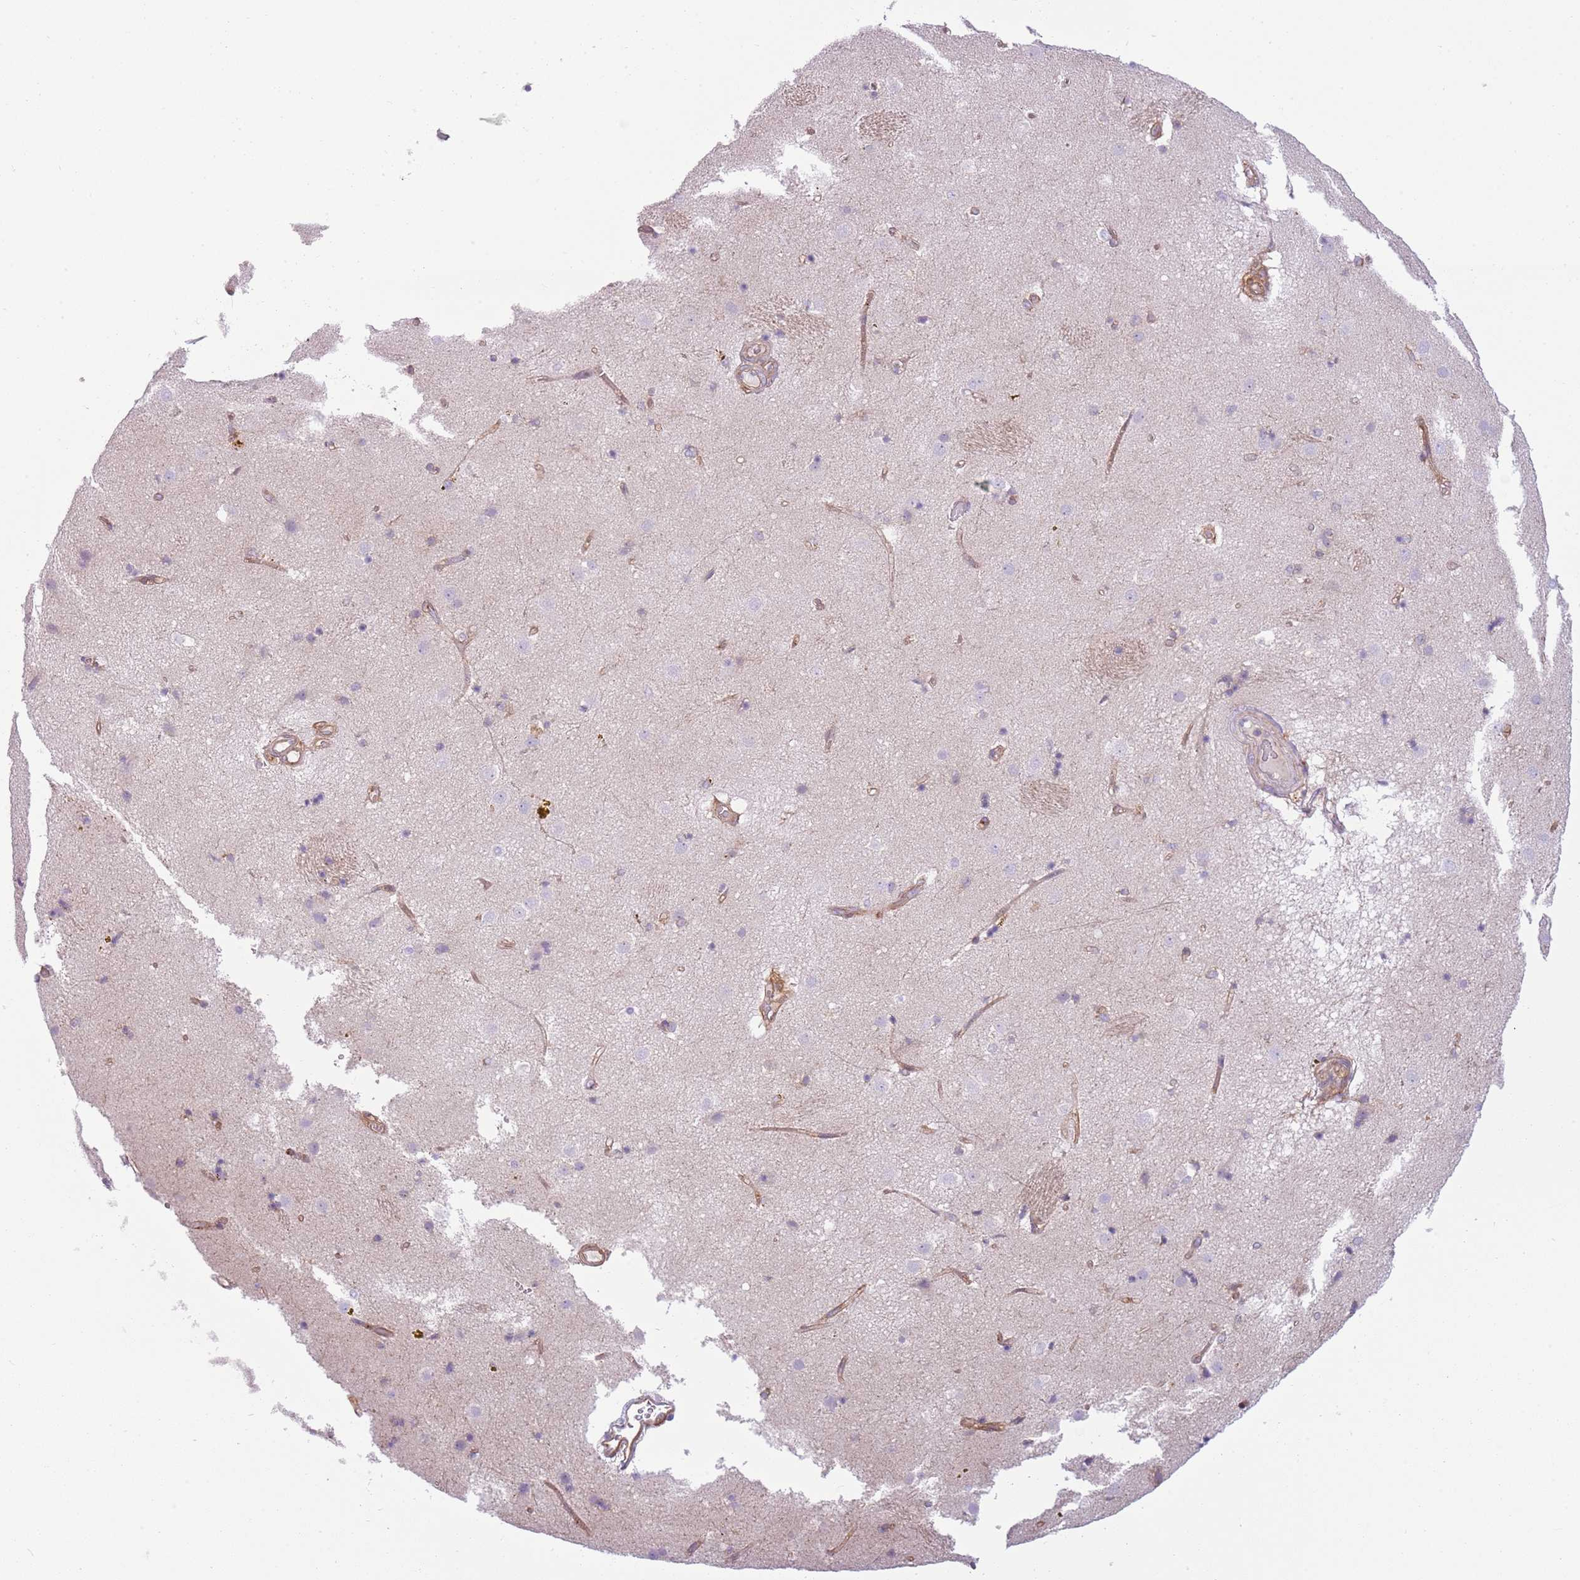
{"staining": {"intensity": "weak", "quantity": "<25%", "location": "cytoplasmic/membranous"}, "tissue": "caudate", "cell_type": "Glial cells", "image_type": "normal", "snomed": [{"axis": "morphology", "description": "Normal tissue, NOS"}, {"axis": "topography", "description": "Lateral ventricle wall"}], "caption": "Image shows no protein expression in glial cells of benign caudate. (Stains: DAB IHC with hematoxylin counter stain, Microscopy: brightfield microscopy at high magnification).", "gene": "SNX1", "patient": {"sex": "male", "age": 70}}